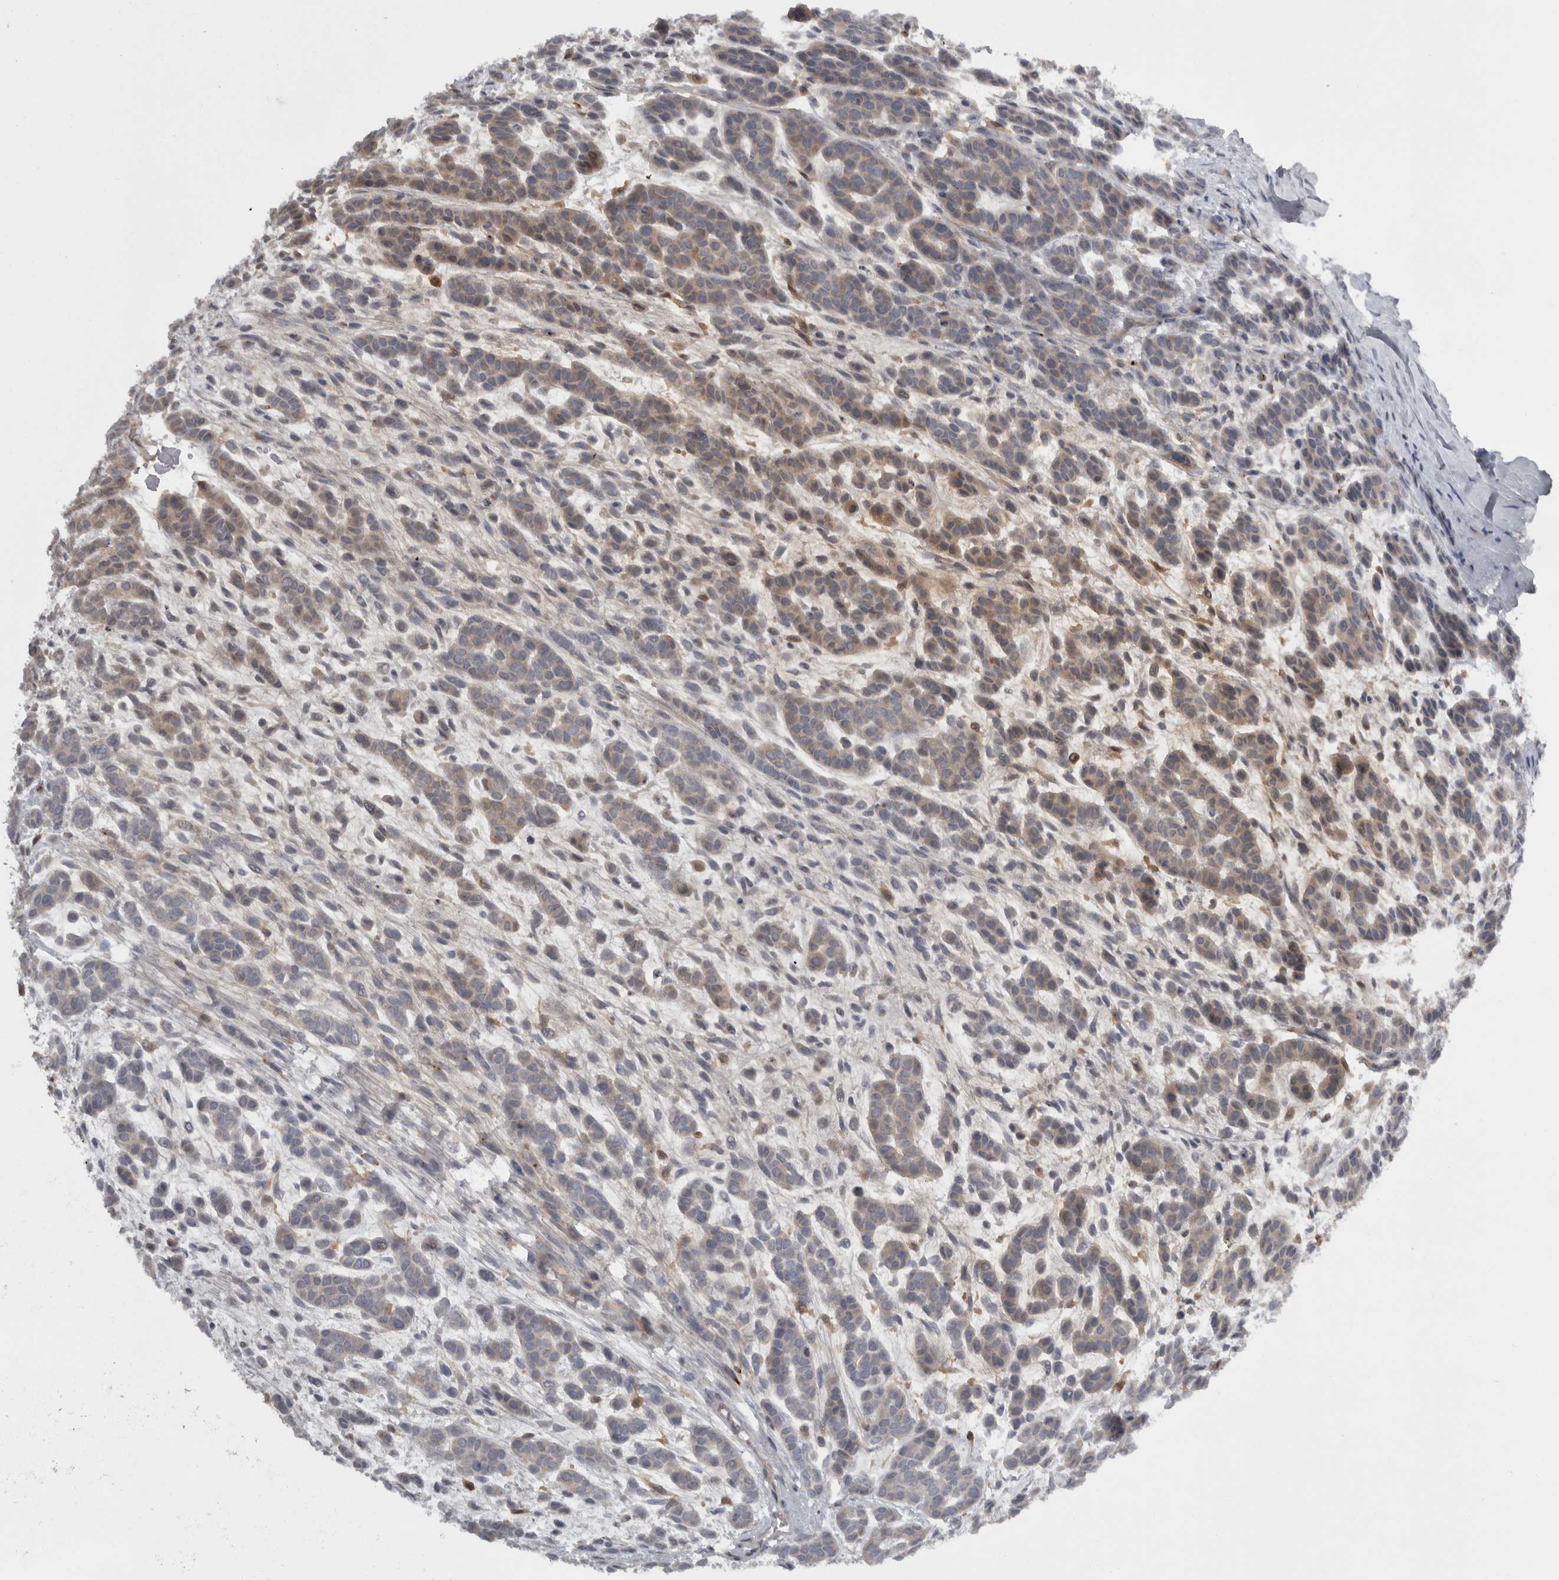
{"staining": {"intensity": "weak", "quantity": ">75%", "location": "cytoplasmic/membranous"}, "tissue": "head and neck cancer", "cell_type": "Tumor cells", "image_type": "cancer", "snomed": [{"axis": "morphology", "description": "Adenocarcinoma, NOS"}, {"axis": "morphology", "description": "Adenoma, NOS"}, {"axis": "topography", "description": "Head-Neck"}], "caption": "An image of human adenoma (head and neck) stained for a protein shows weak cytoplasmic/membranous brown staining in tumor cells.", "gene": "SLCO5A1", "patient": {"sex": "female", "age": 55}}